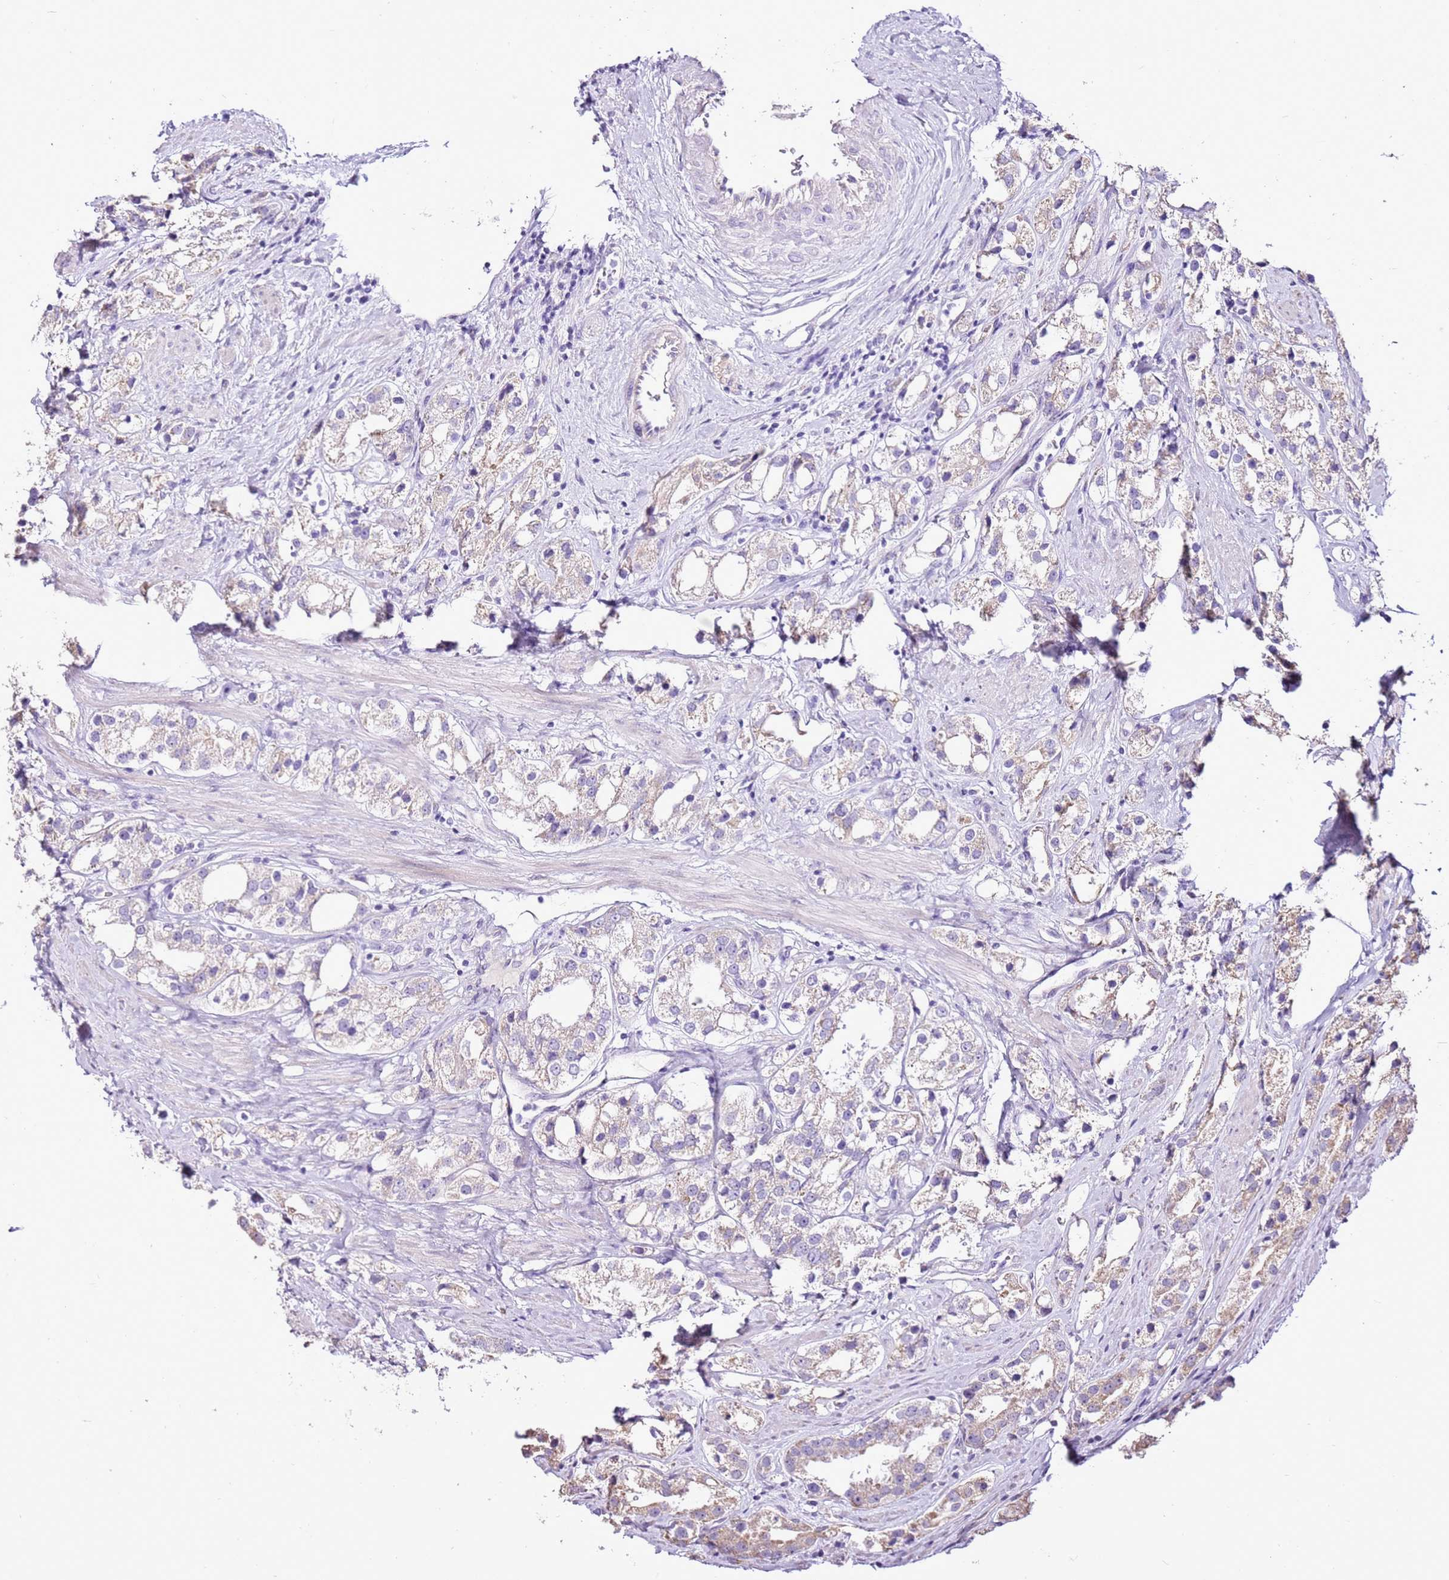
{"staining": {"intensity": "weak", "quantity": "<25%", "location": "cytoplasmic/membranous"}, "tissue": "prostate cancer", "cell_type": "Tumor cells", "image_type": "cancer", "snomed": [{"axis": "morphology", "description": "Adenocarcinoma, NOS"}, {"axis": "topography", "description": "Prostate"}], "caption": "Immunohistochemical staining of prostate cancer (adenocarcinoma) displays no significant expression in tumor cells.", "gene": "SLC38A5", "patient": {"sex": "male", "age": 79}}